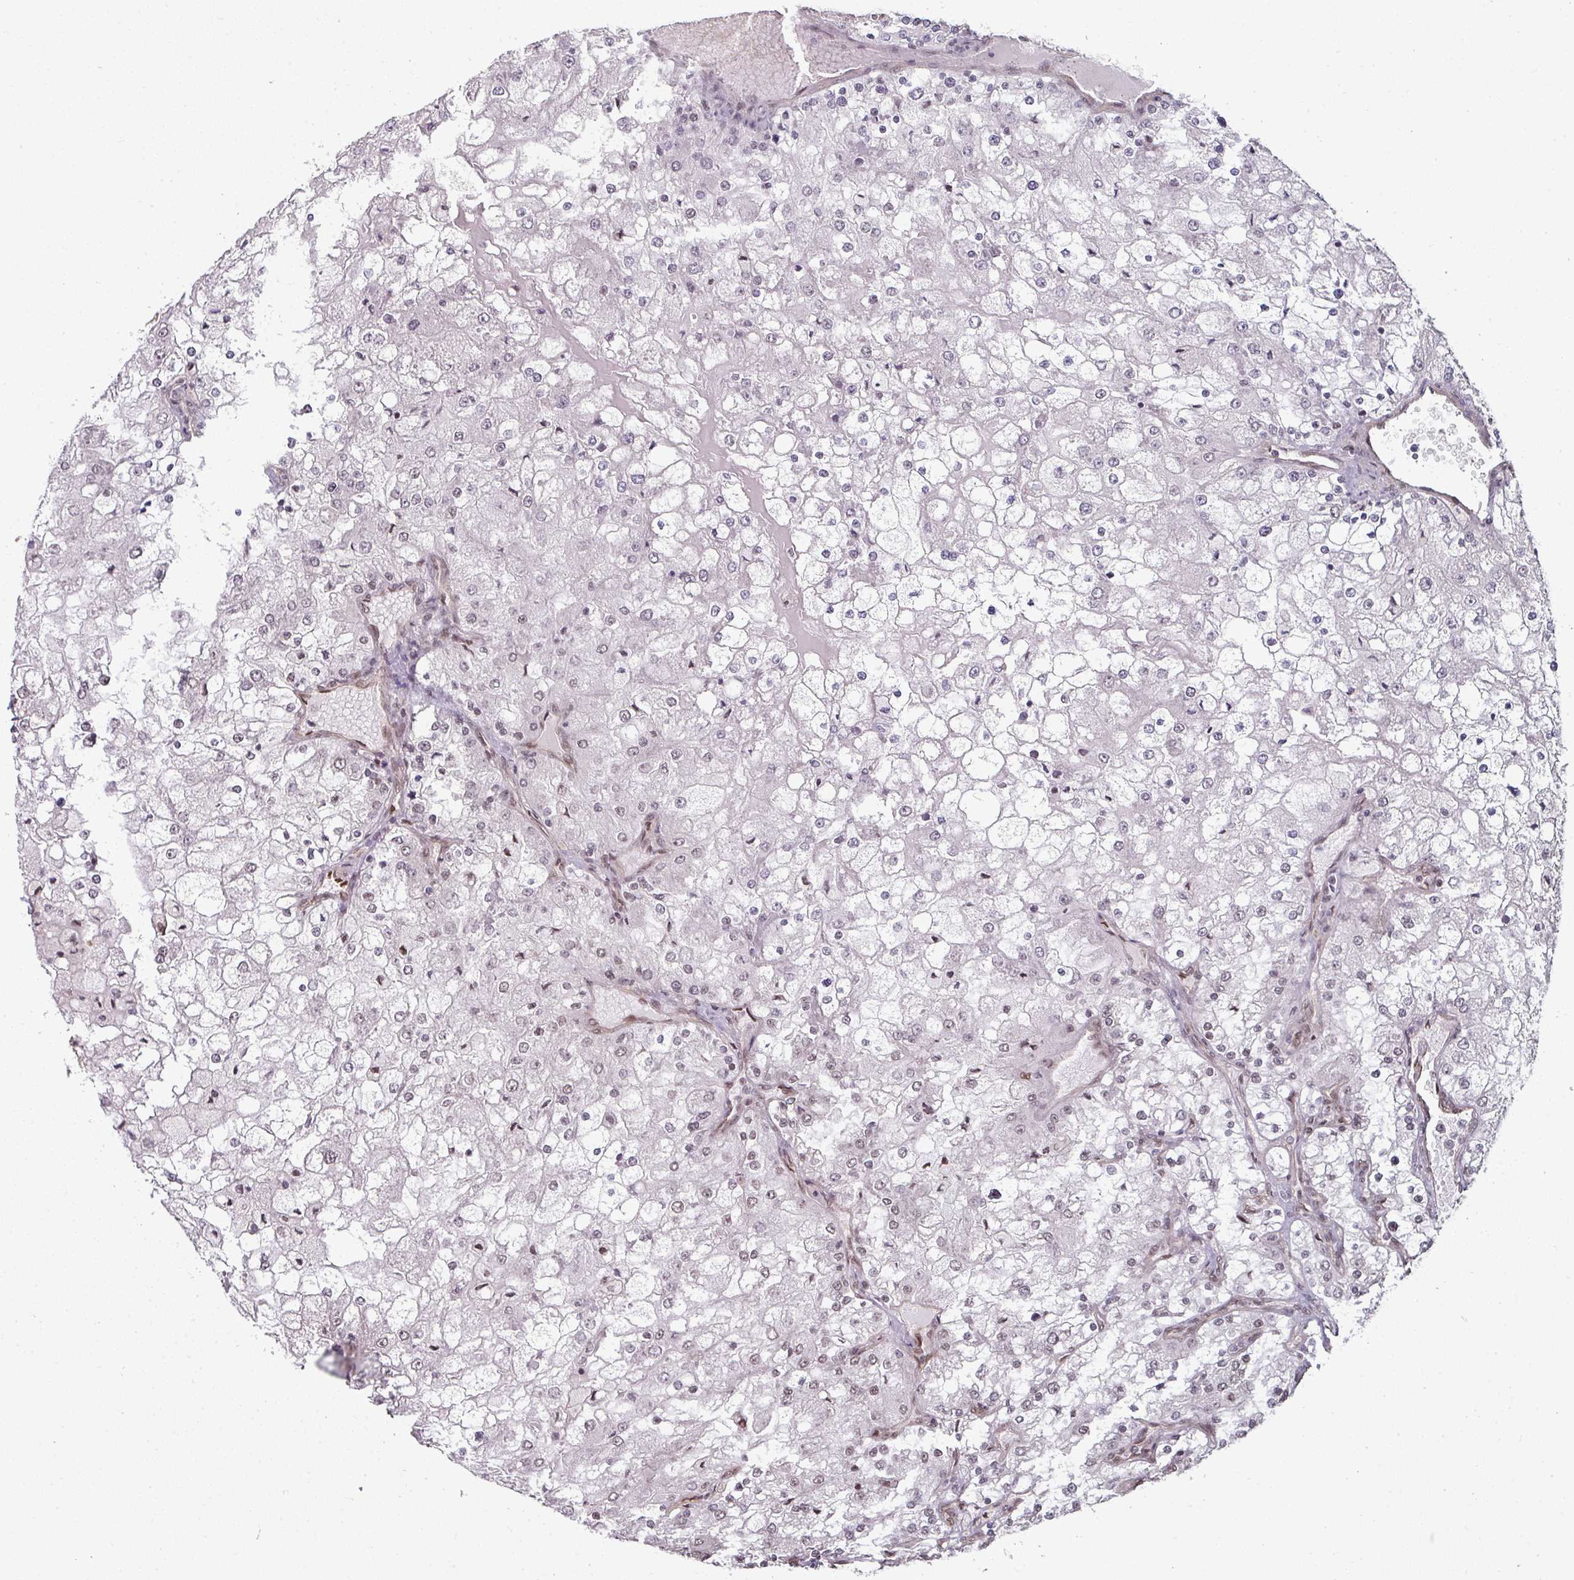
{"staining": {"intensity": "weak", "quantity": "25%-75%", "location": "nuclear"}, "tissue": "renal cancer", "cell_type": "Tumor cells", "image_type": "cancer", "snomed": [{"axis": "morphology", "description": "Adenocarcinoma, NOS"}, {"axis": "topography", "description": "Kidney"}], "caption": "A brown stain highlights weak nuclear positivity of a protein in adenocarcinoma (renal) tumor cells. The protein is shown in brown color, while the nuclei are stained blue.", "gene": "SIK3", "patient": {"sex": "female", "age": 74}}